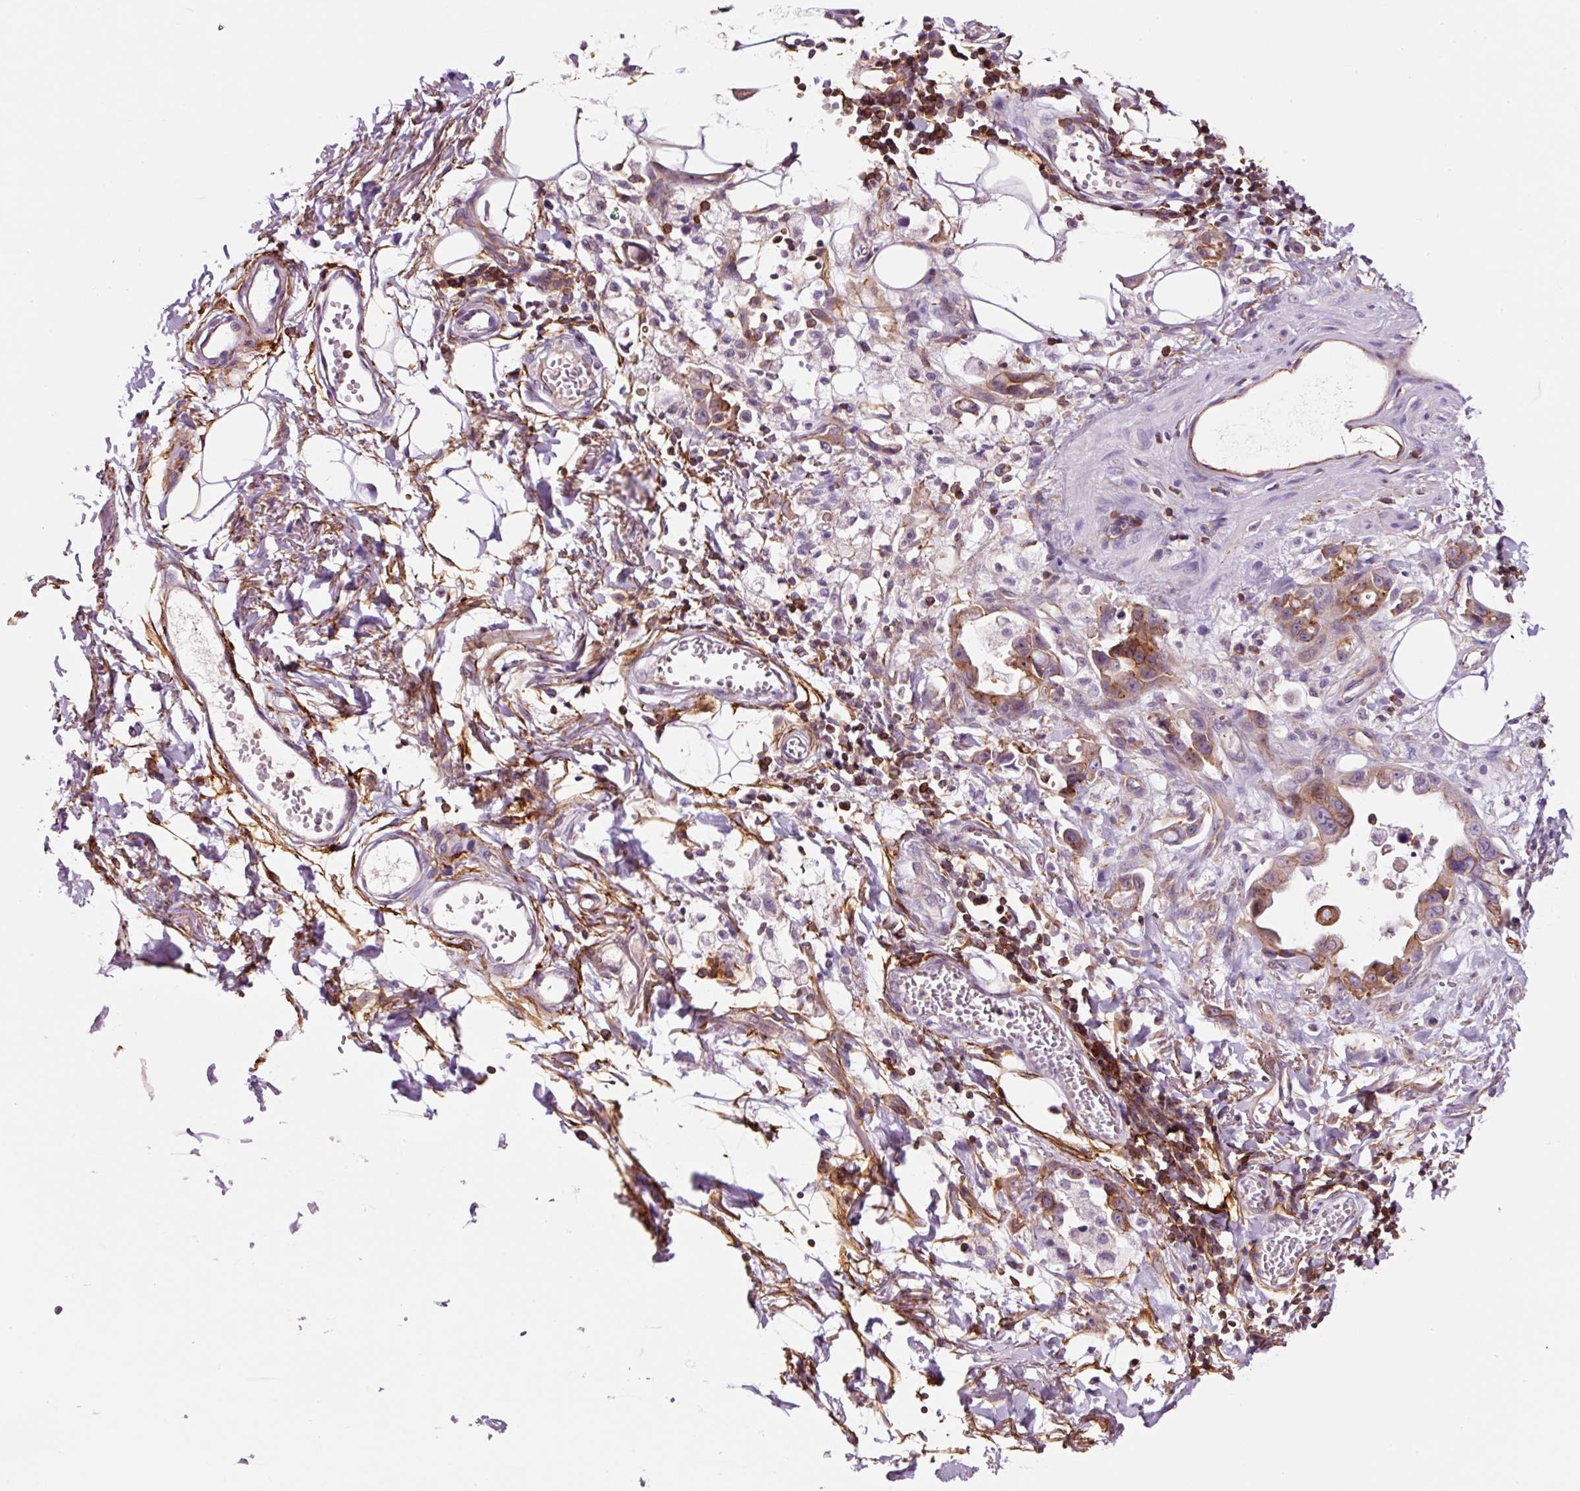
{"staining": {"intensity": "moderate", "quantity": ">75%", "location": "cytoplasmic/membranous"}, "tissue": "stomach cancer", "cell_type": "Tumor cells", "image_type": "cancer", "snomed": [{"axis": "morphology", "description": "Adenocarcinoma, NOS"}, {"axis": "topography", "description": "Stomach"}], "caption": "Approximately >75% of tumor cells in human stomach adenocarcinoma display moderate cytoplasmic/membranous protein positivity as visualized by brown immunohistochemical staining.", "gene": "ADD3", "patient": {"sex": "male", "age": 55}}